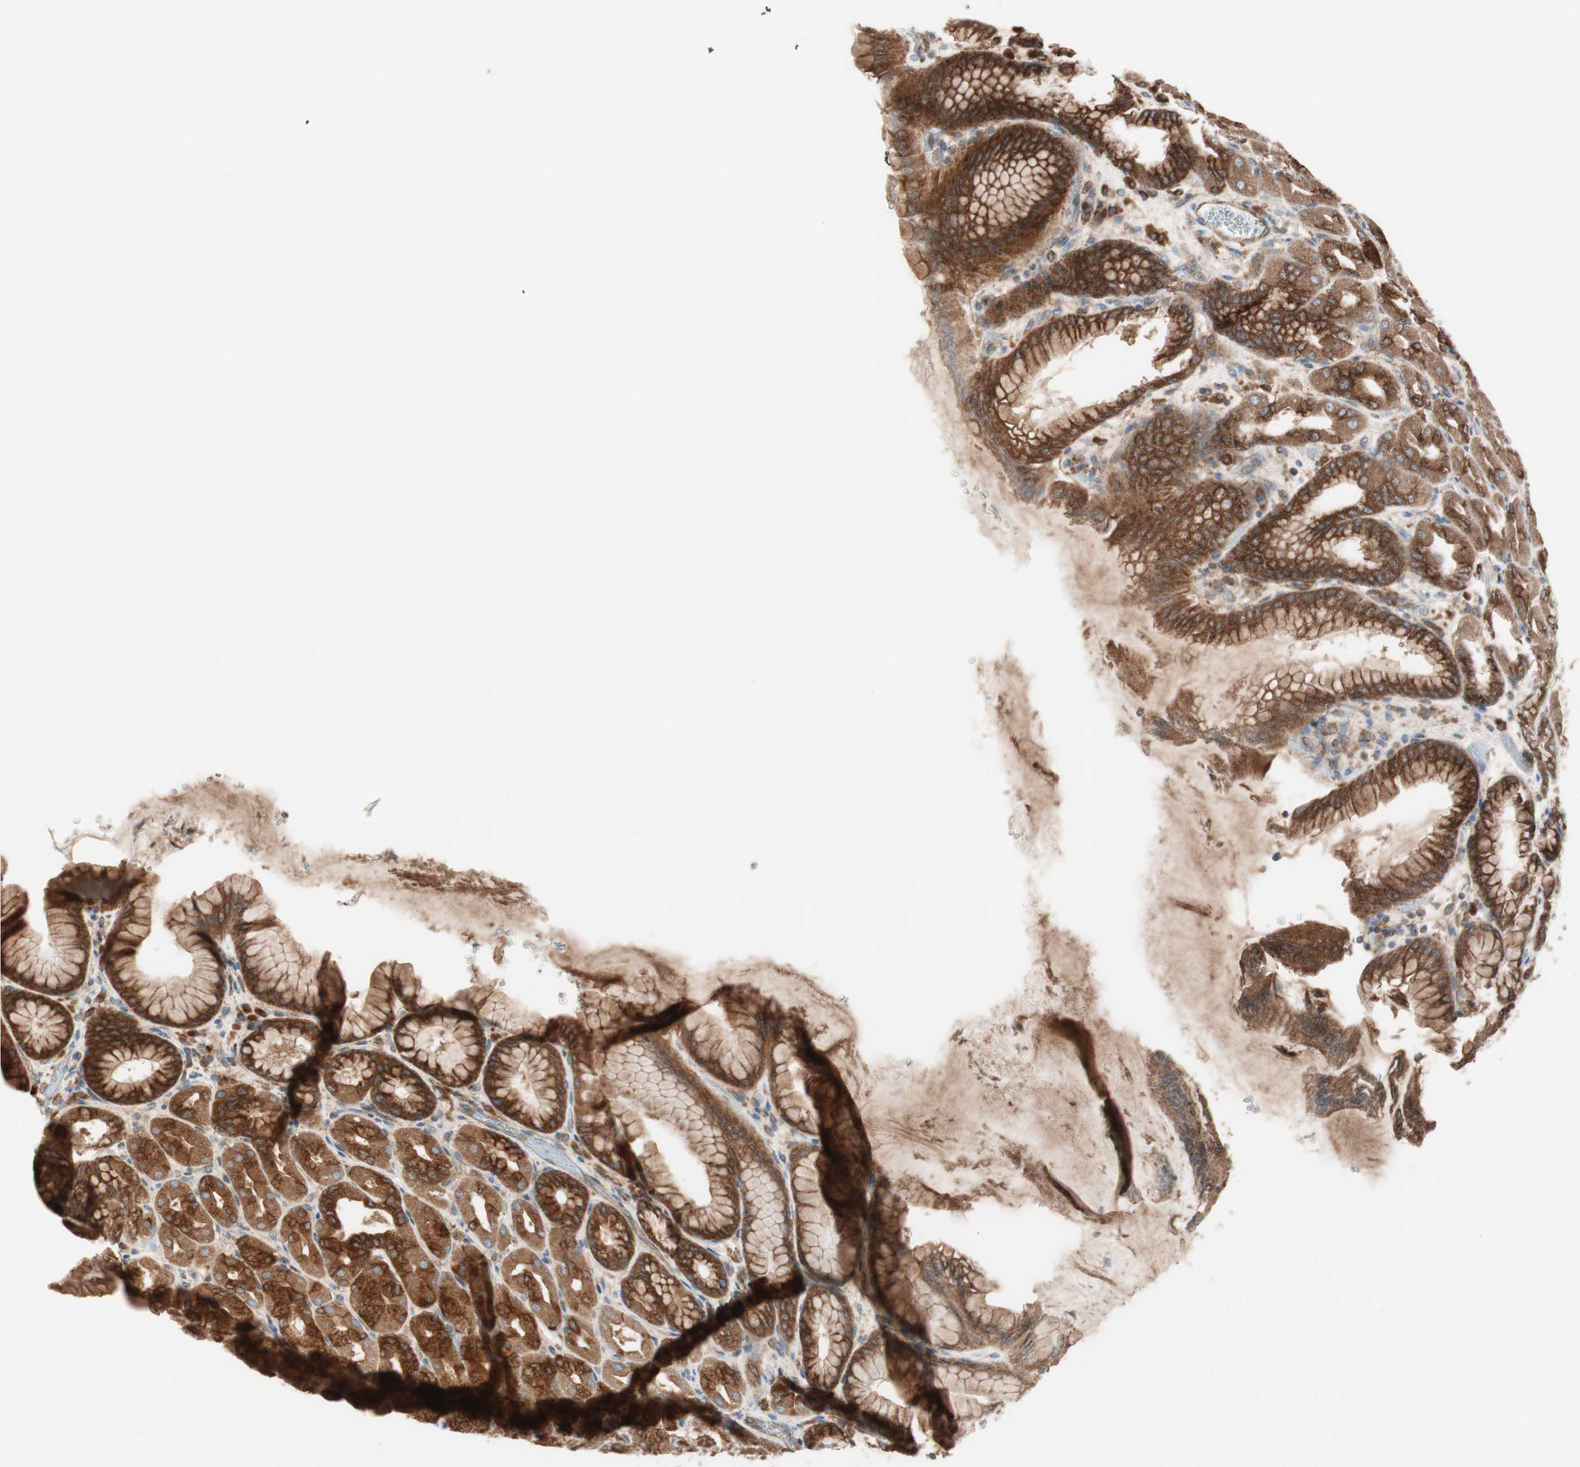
{"staining": {"intensity": "strong", "quantity": ">75%", "location": "cytoplasmic/membranous"}, "tissue": "stomach", "cell_type": "Glandular cells", "image_type": "normal", "snomed": [{"axis": "morphology", "description": "Normal tissue, NOS"}, {"axis": "topography", "description": "Stomach, upper"}], "caption": "Protein staining of benign stomach demonstrates strong cytoplasmic/membranous positivity in about >75% of glandular cells.", "gene": "RAB5A", "patient": {"sex": "female", "age": 56}}